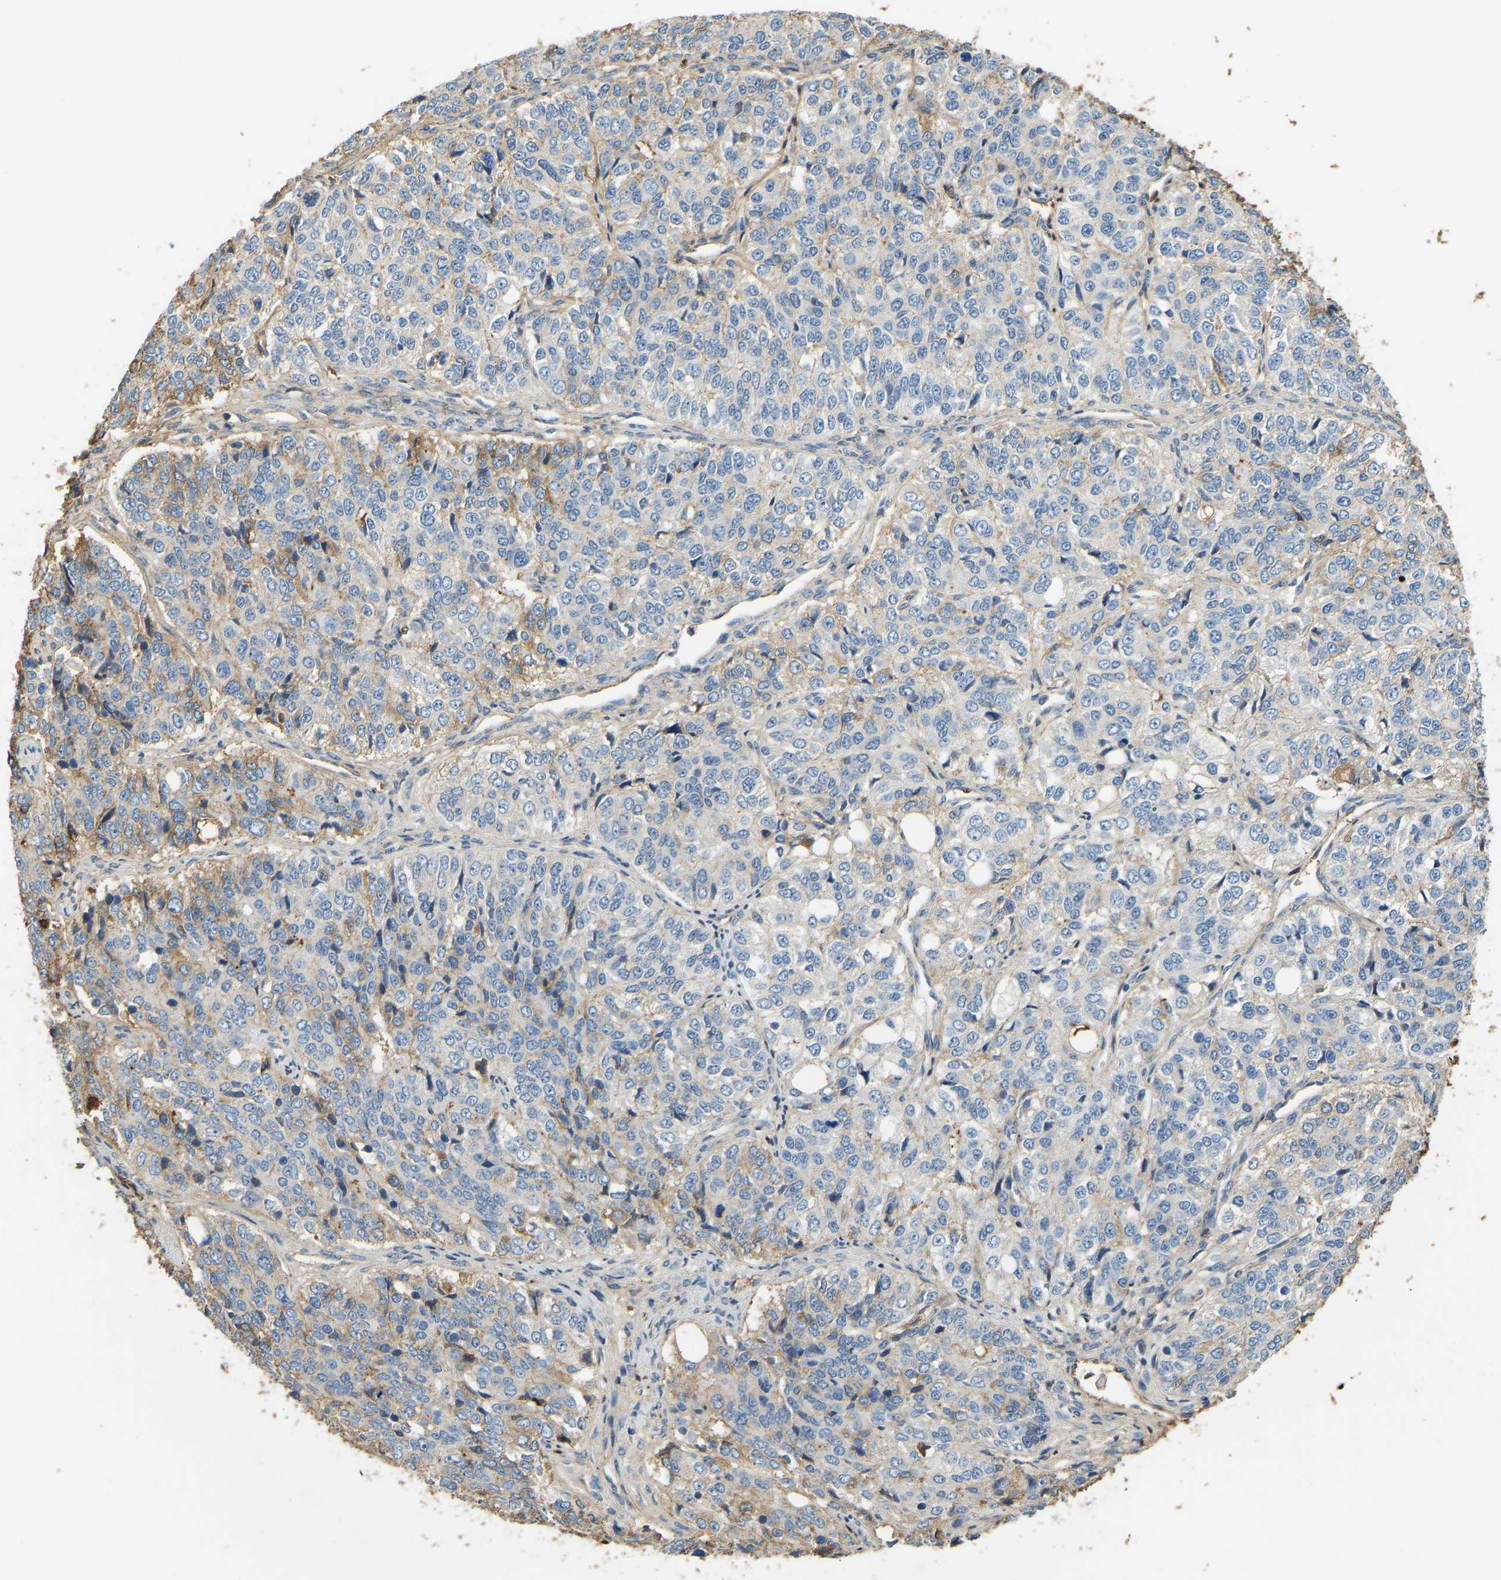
{"staining": {"intensity": "negative", "quantity": "none", "location": "none"}, "tissue": "ovarian cancer", "cell_type": "Tumor cells", "image_type": "cancer", "snomed": [{"axis": "morphology", "description": "Carcinoma, endometroid"}, {"axis": "topography", "description": "Ovary"}], "caption": "Tumor cells are negative for brown protein staining in endometroid carcinoma (ovarian).", "gene": "THBS4", "patient": {"sex": "female", "age": 51}}